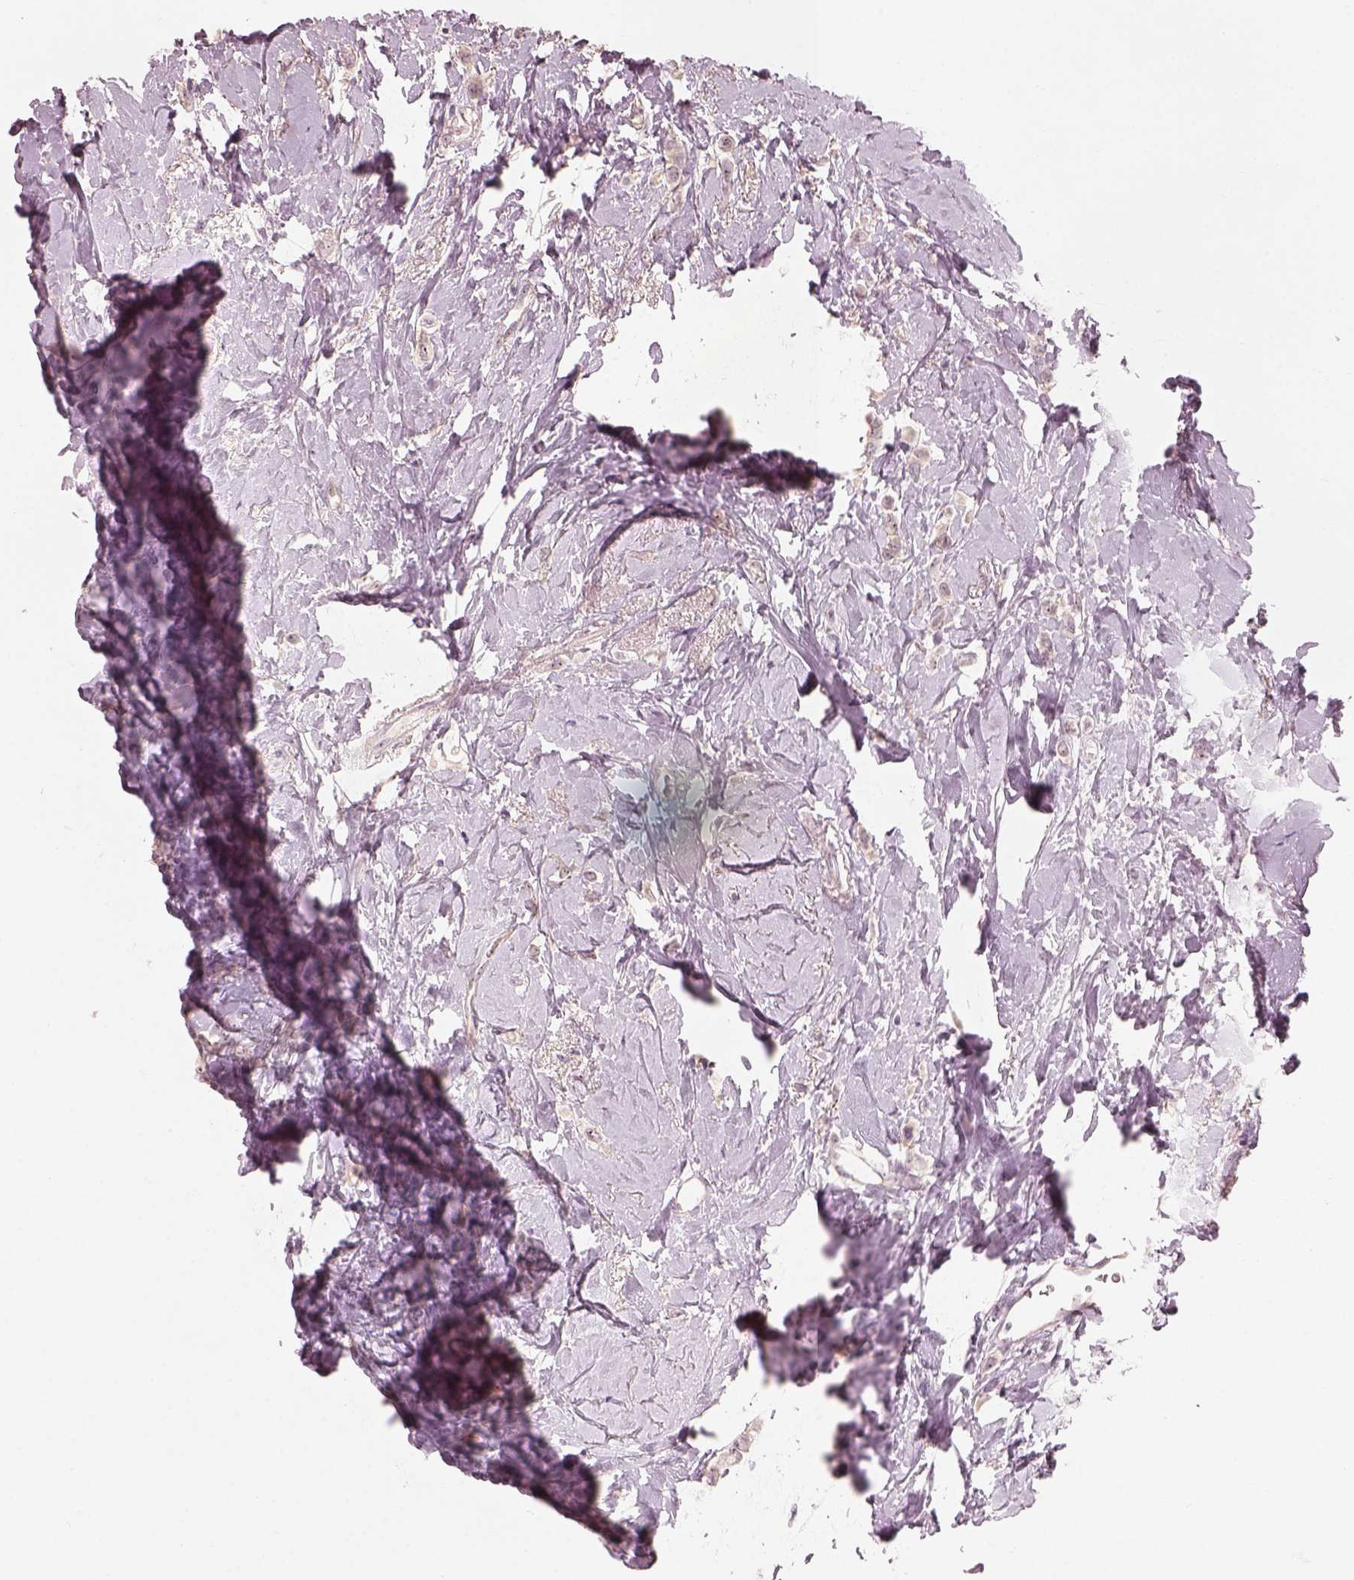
{"staining": {"intensity": "weak", "quantity": "25%-75%", "location": "cytoplasmic/membranous"}, "tissue": "breast cancer", "cell_type": "Tumor cells", "image_type": "cancer", "snomed": [{"axis": "morphology", "description": "Lobular carcinoma"}, {"axis": "topography", "description": "Breast"}], "caption": "Immunohistochemistry image of neoplastic tissue: breast cancer stained using immunohistochemistry displays low levels of weak protein expression localized specifically in the cytoplasmic/membranous of tumor cells, appearing as a cytoplasmic/membranous brown color.", "gene": "CDS1", "patient": {"sex": "female", "age": 66}}